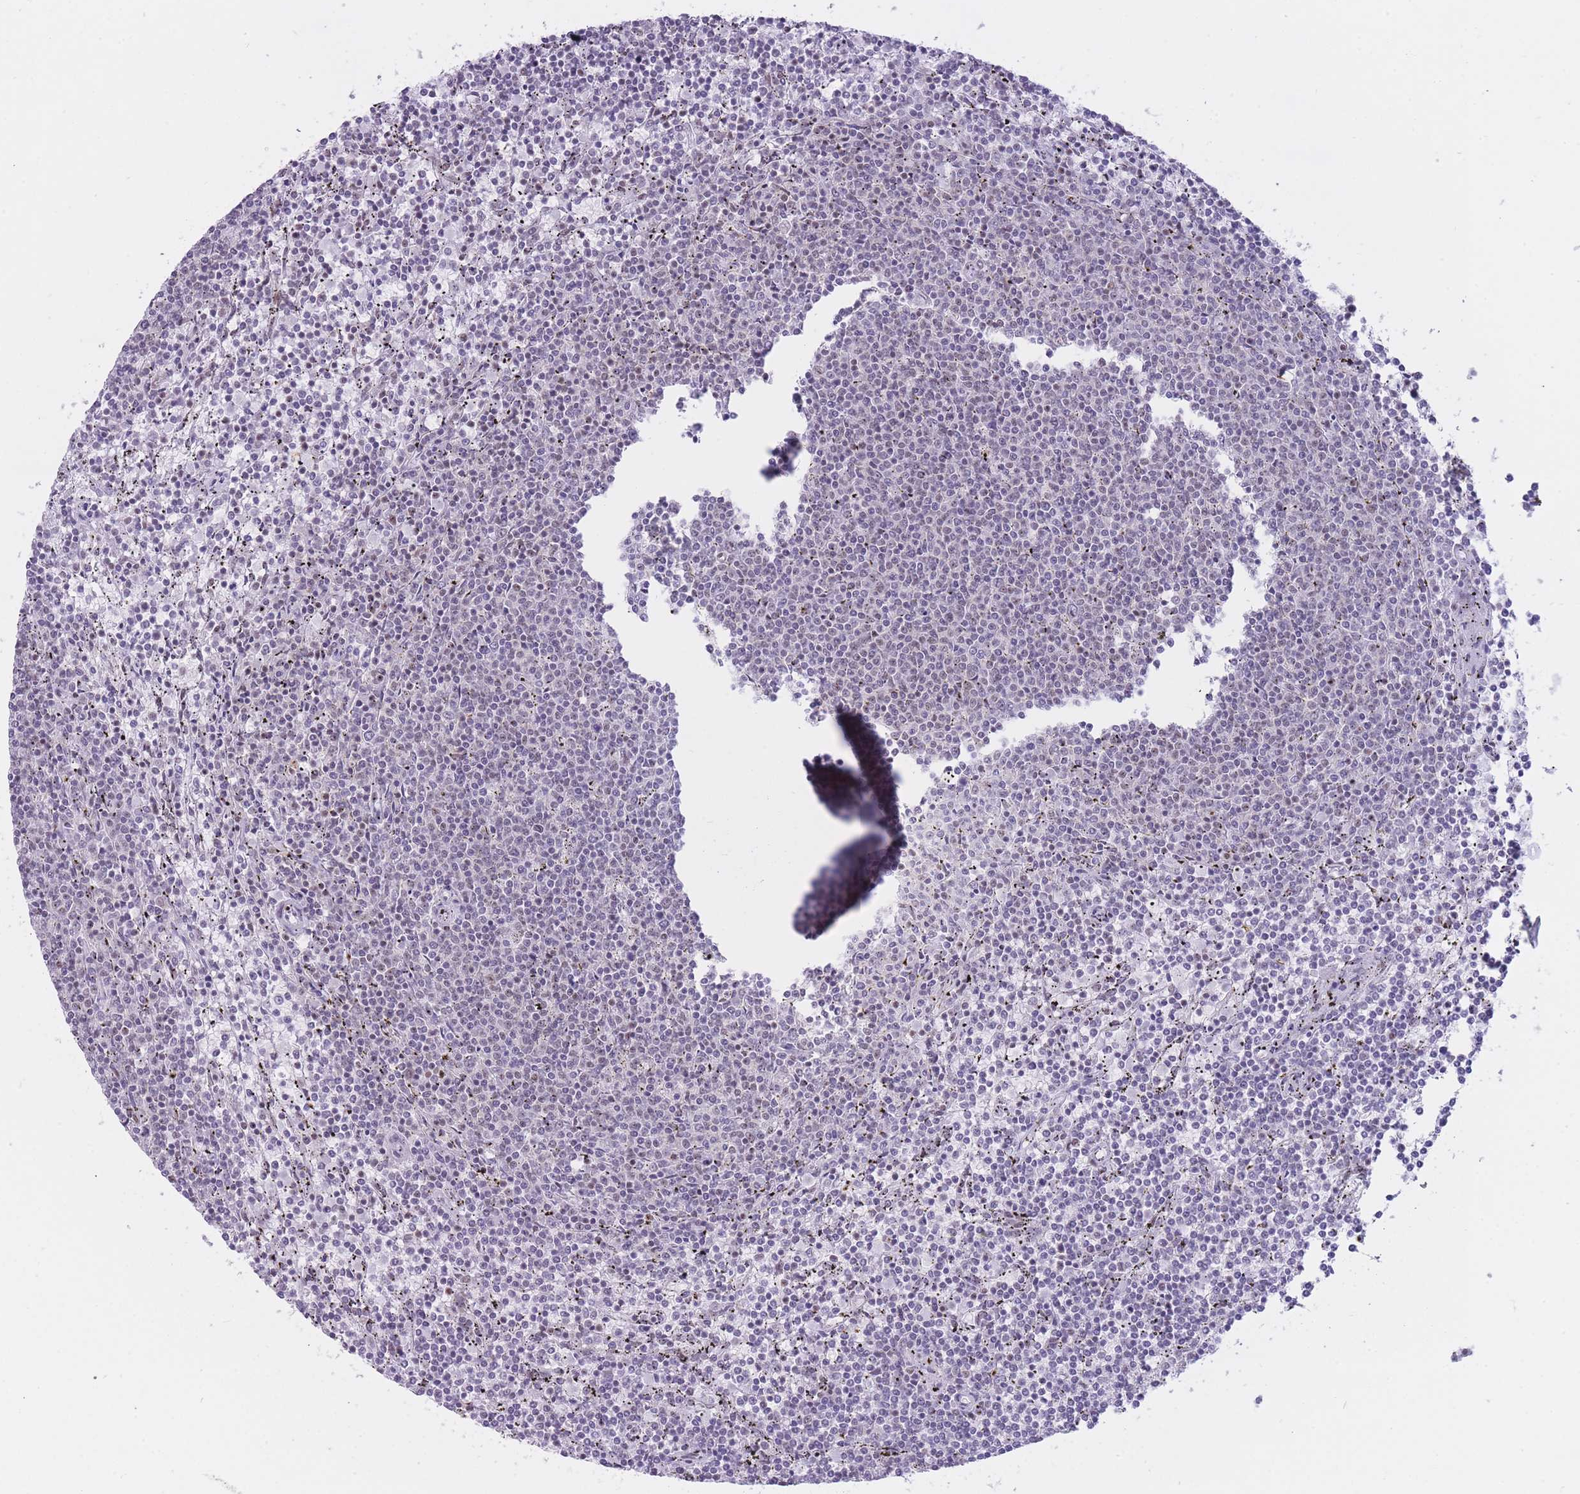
{"staining": {"intensity": "negative", "quantity": "none", "location": "none"}, "tissue": "lymphoma", "cell_type": "Tumor cells", "image_type": "cancer", "snomed": [{"axis": "morphology", "description": "Malignant lymphoma, non-Hodgkin's type, Low grade"}, {"axis": "topography", "description": "Spleen"}], "caption": "Histopathology image shows no significant protein staining in tumor cells of low-grade malignant lymphoma, non-Hodgkin's type.", "gene": "HNRNPUL1", "patient": {"sex": "female", "age": 50}}